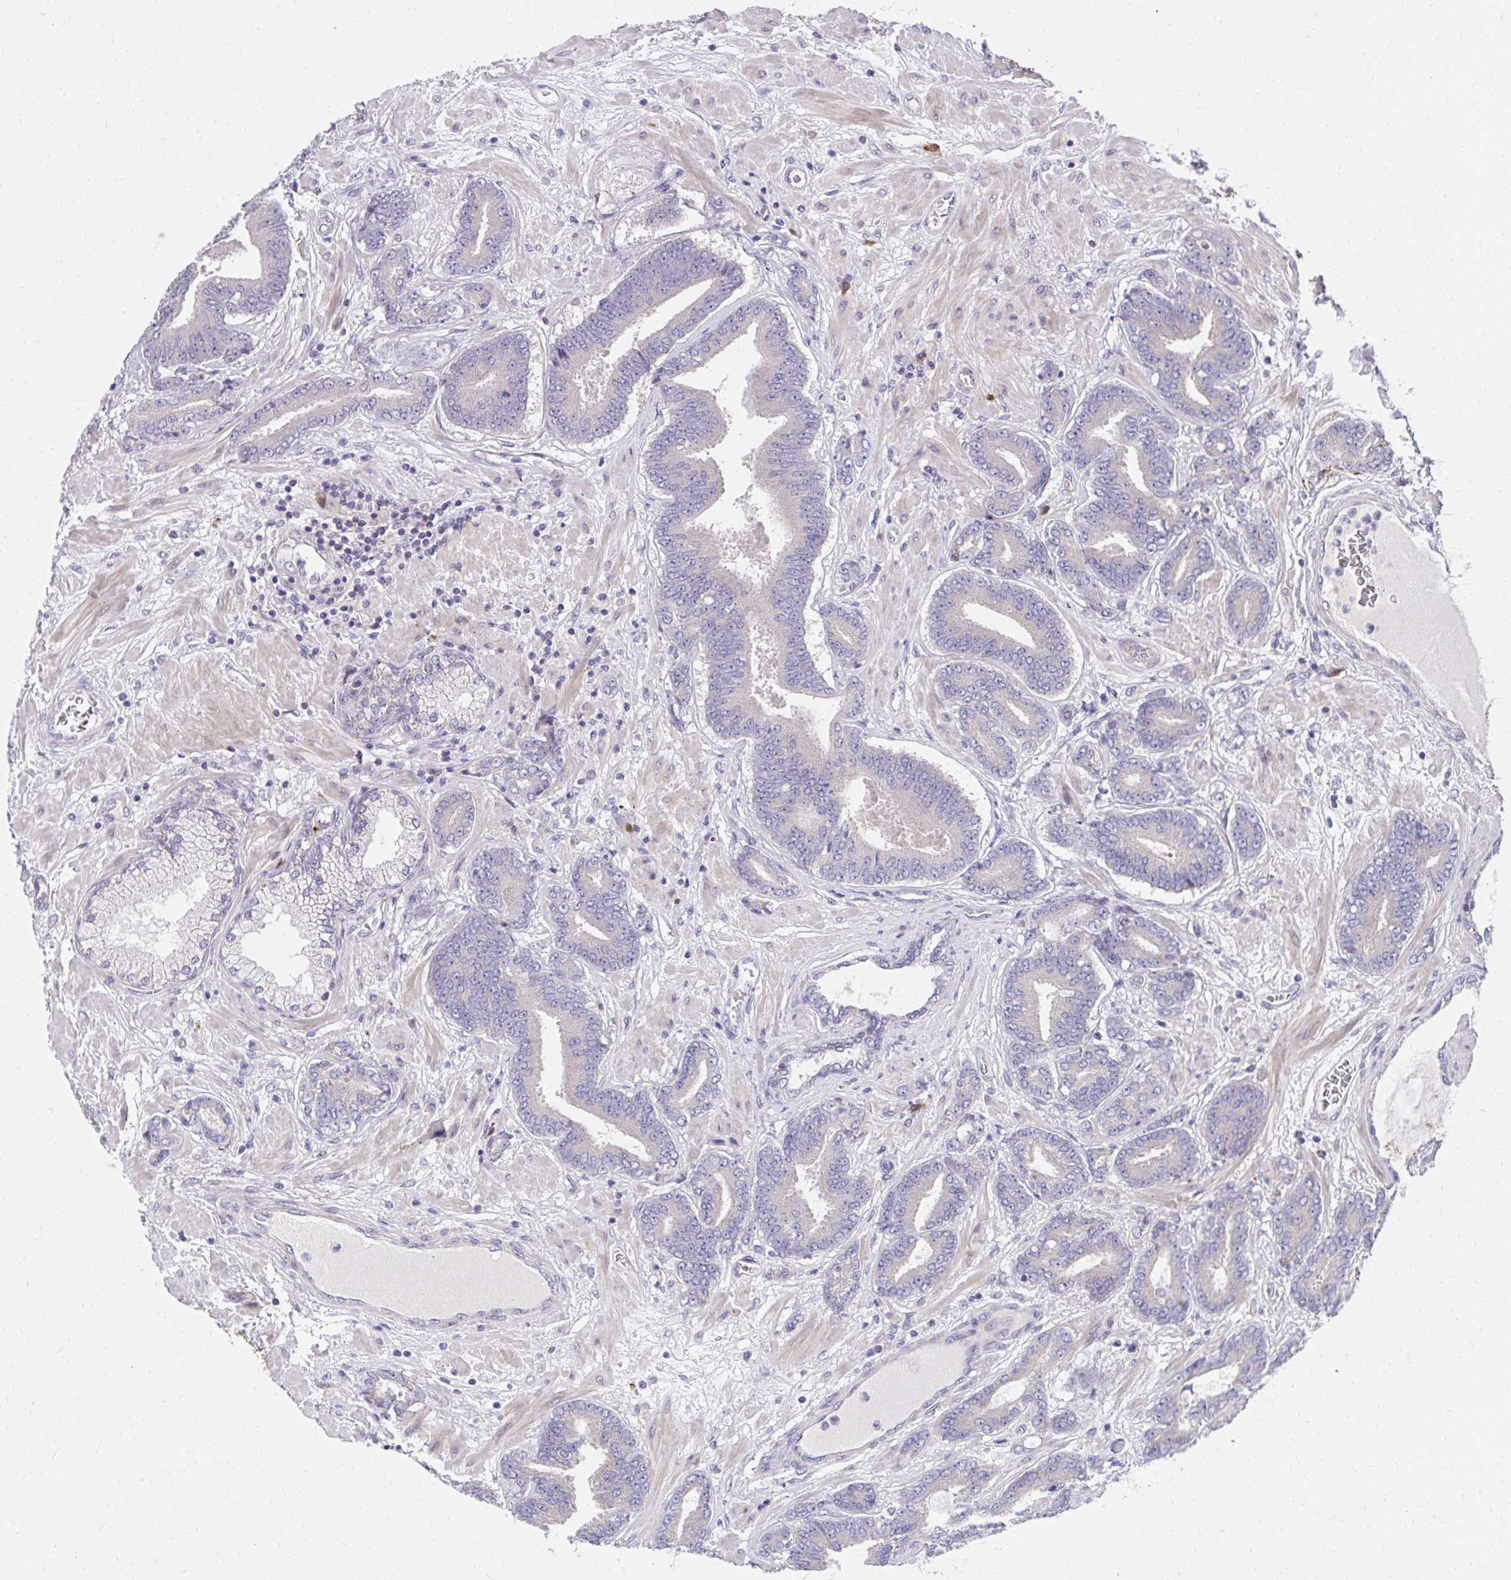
{"staining": {"intensity": "negative", "quantity": "none", "location": "none"}, "tissue": "prostate cancer", "cell_type": "Tumor cells", "image_type": "cancer", "snomed": [{"axis": "morphology", "description": "Adenocarcinoma, High grade"}, {"axis": "topography", "description": "Prostate"}], "caption": "High-grade adenocarcinoma (prostate) stained for a protein using immunohistochemistry (IHC) shows no staining tumor cells.", "gene": "SLAMF7", "patient": {"sex": "male", "age": 62}}